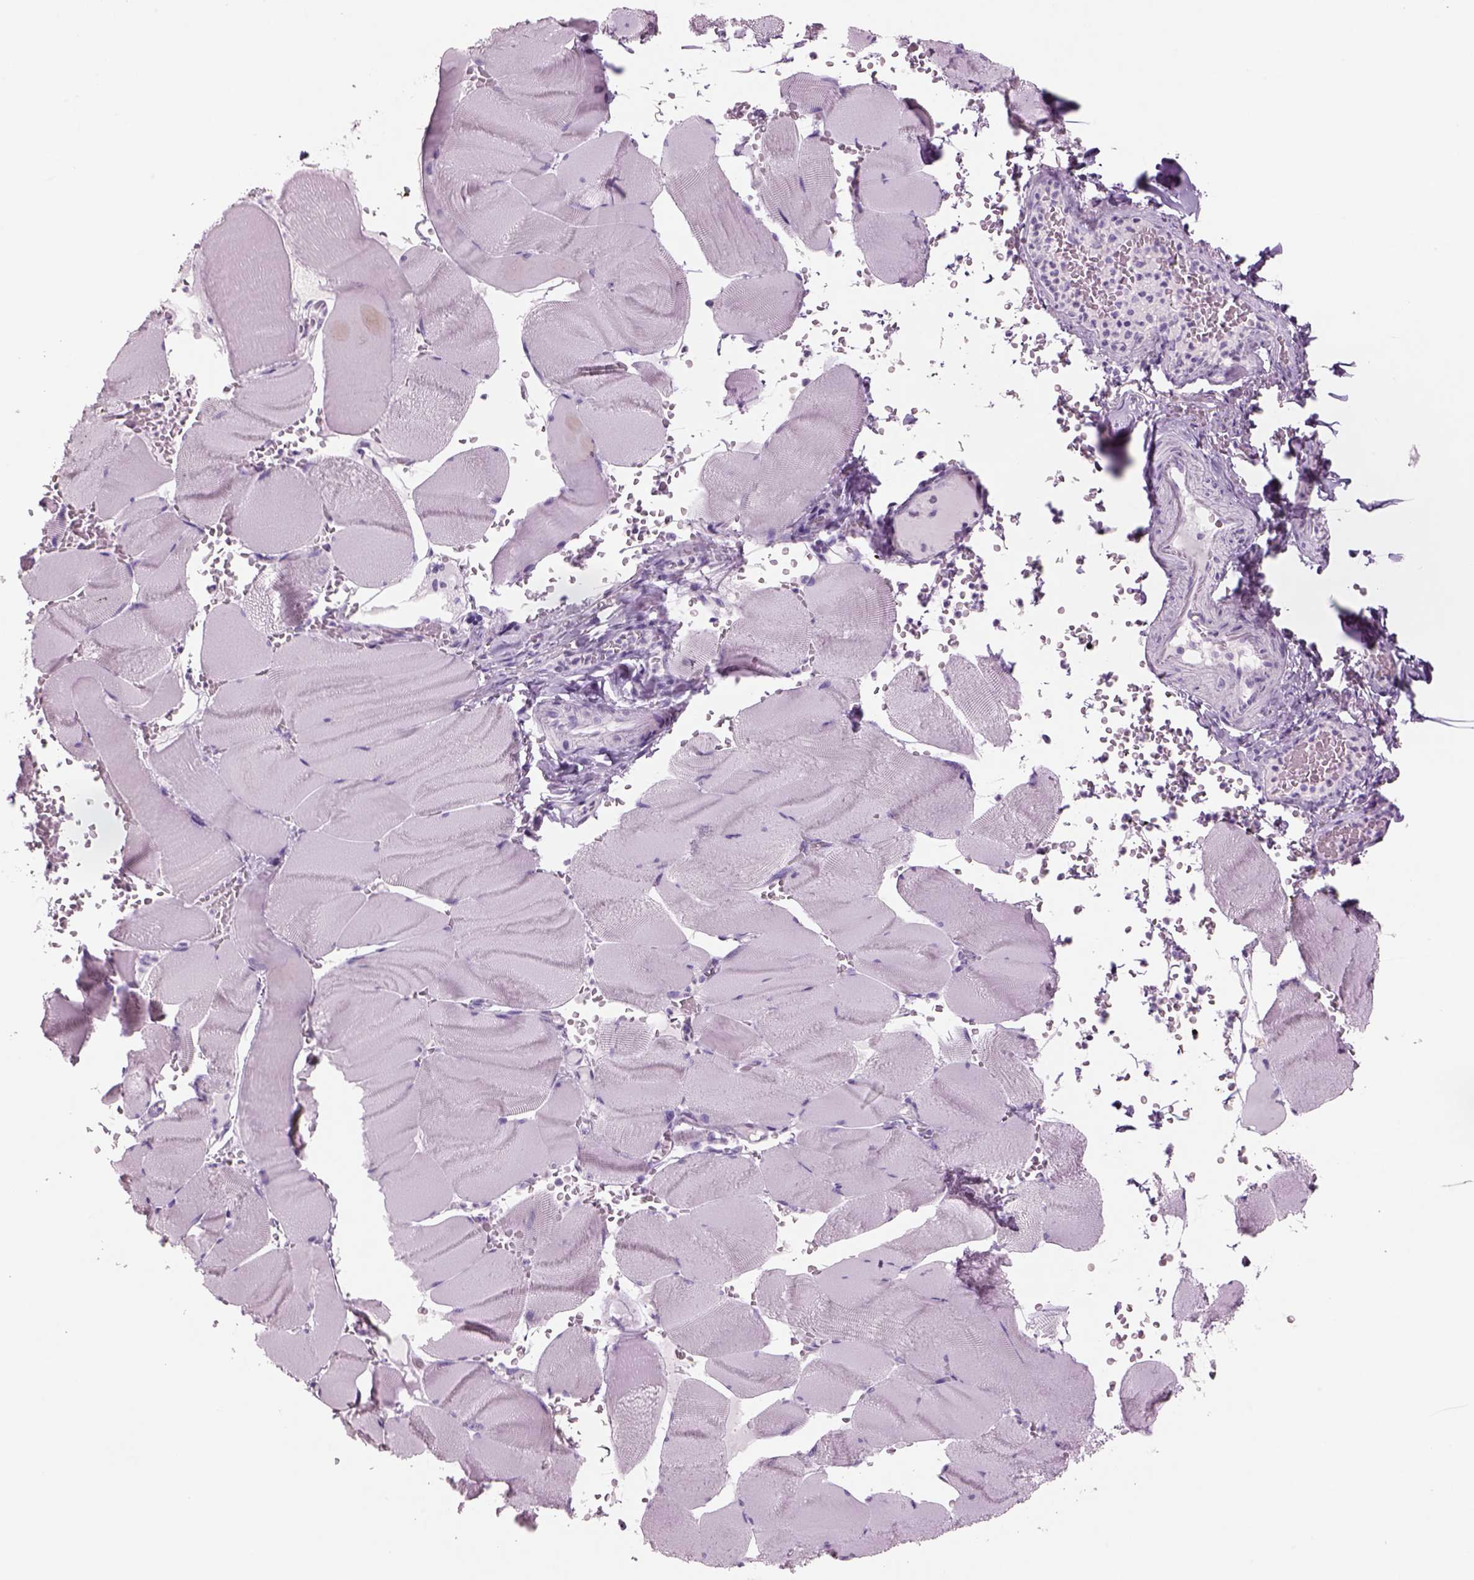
{"staining": {"intensity": "negative", "quantity": "none", "location": "none"}, "tissue": "skeletal muscle", "cell_type": "Myocytes", "image_type": "normal", "snomed": [{"axis": "morphology", "description": "Normal tissue, NOS"}, {"axis": "topography", "description": "Skeletal muscle"}], "caption": "An immunohistochemistry (IHC) image of benign skeletal muscle is shown. There is no staining in myocytes of skeletal muscle.", "gene": "RHO", "patient": {"sex": "male", "age": 56}}